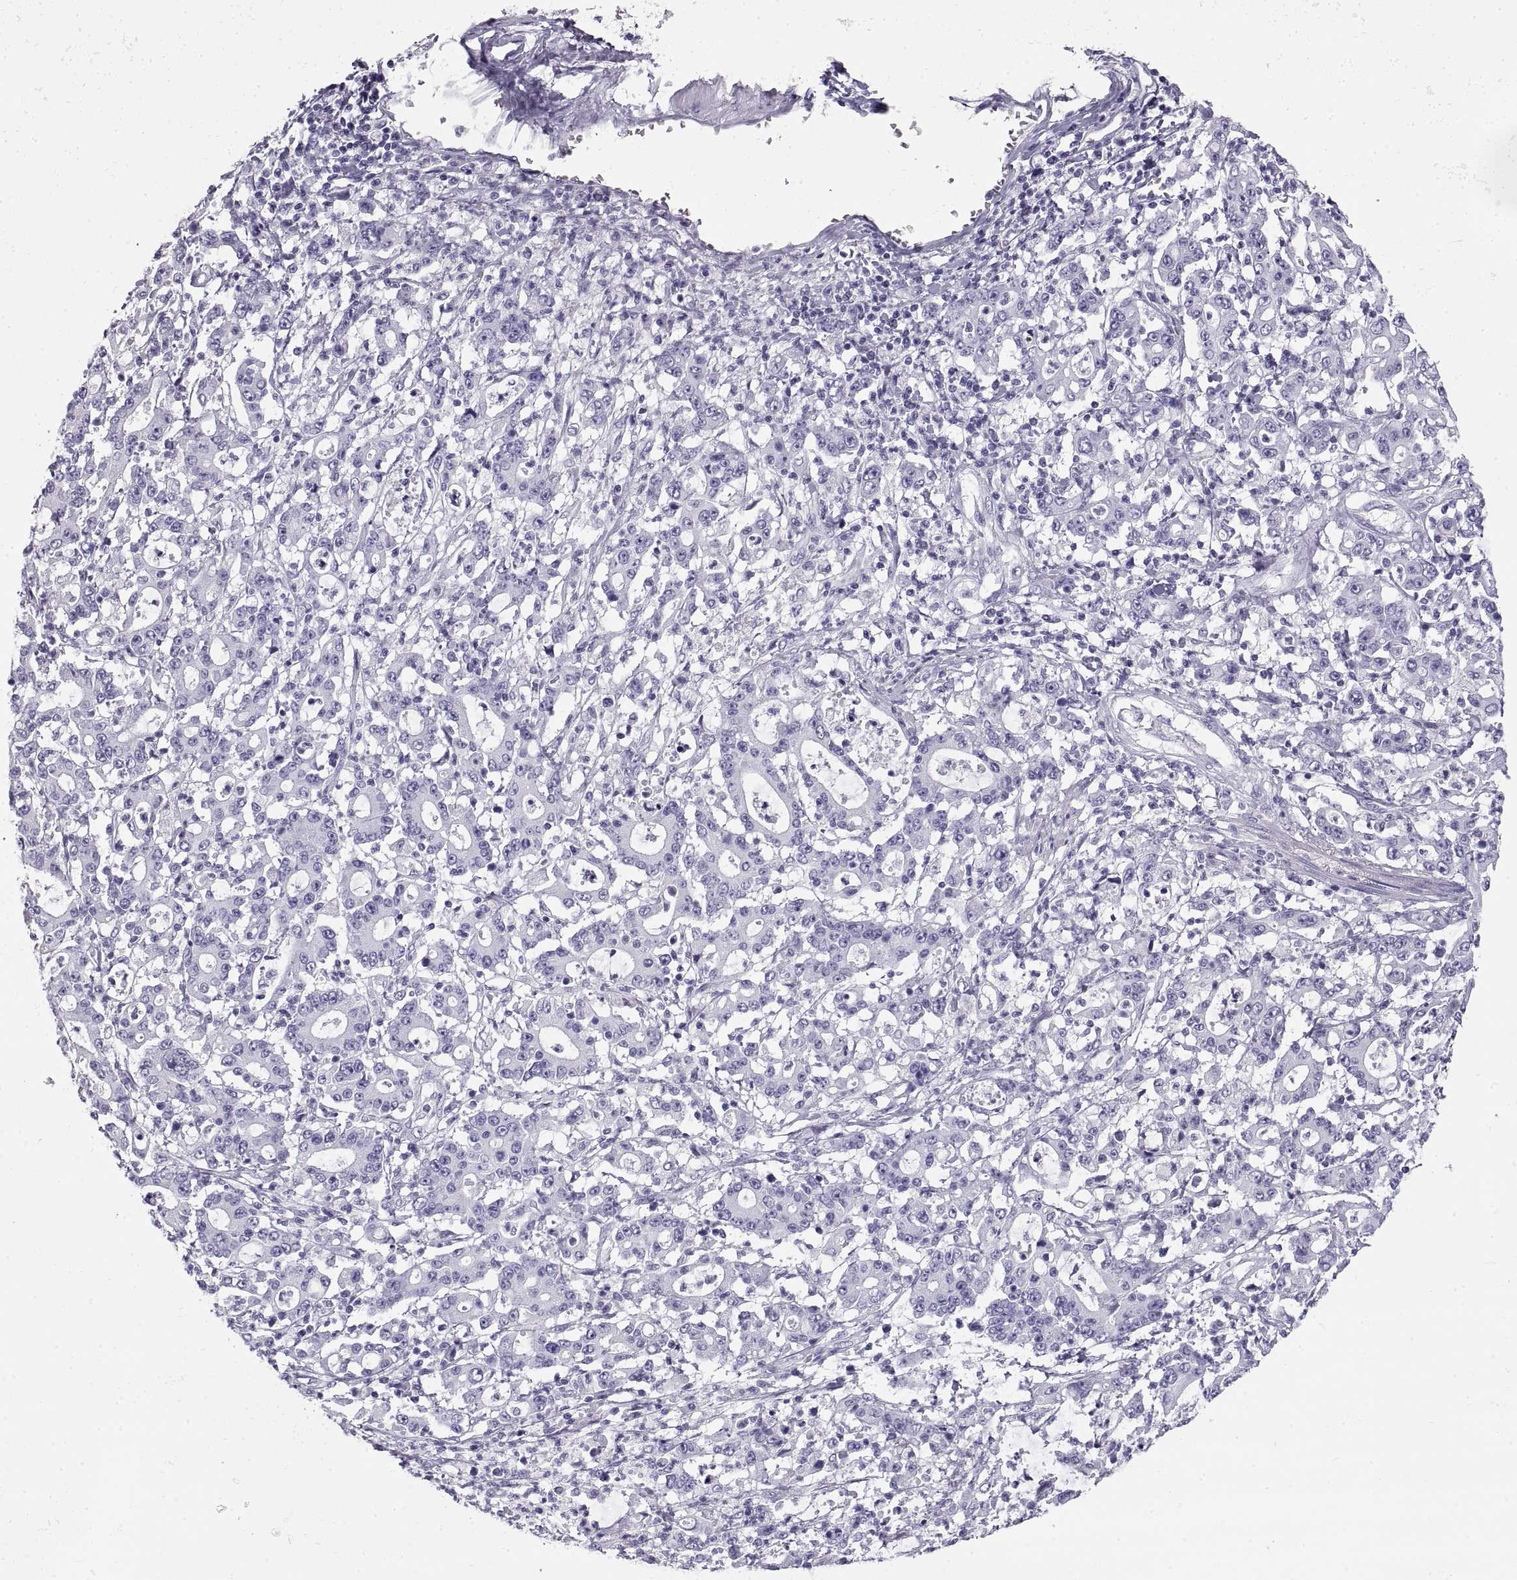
{"staining": {"intensity": "negative", "quantity": "none", "location": "none"}, "tissue": "stomach cancer", "cell_type": "Tumor cells", "image_type": "cancer", "snomed": [{"axis": "morphology", "description": "Adenocarcinoma, NOS"}, {"axis": "topography", "description": "Stomach, upper"}], "caption": "A histopathology image of human stomach cancer is negative for staining in tumor cells.", "gene": "RLBP1", "patient": {"sex": "male", "age": 68}}